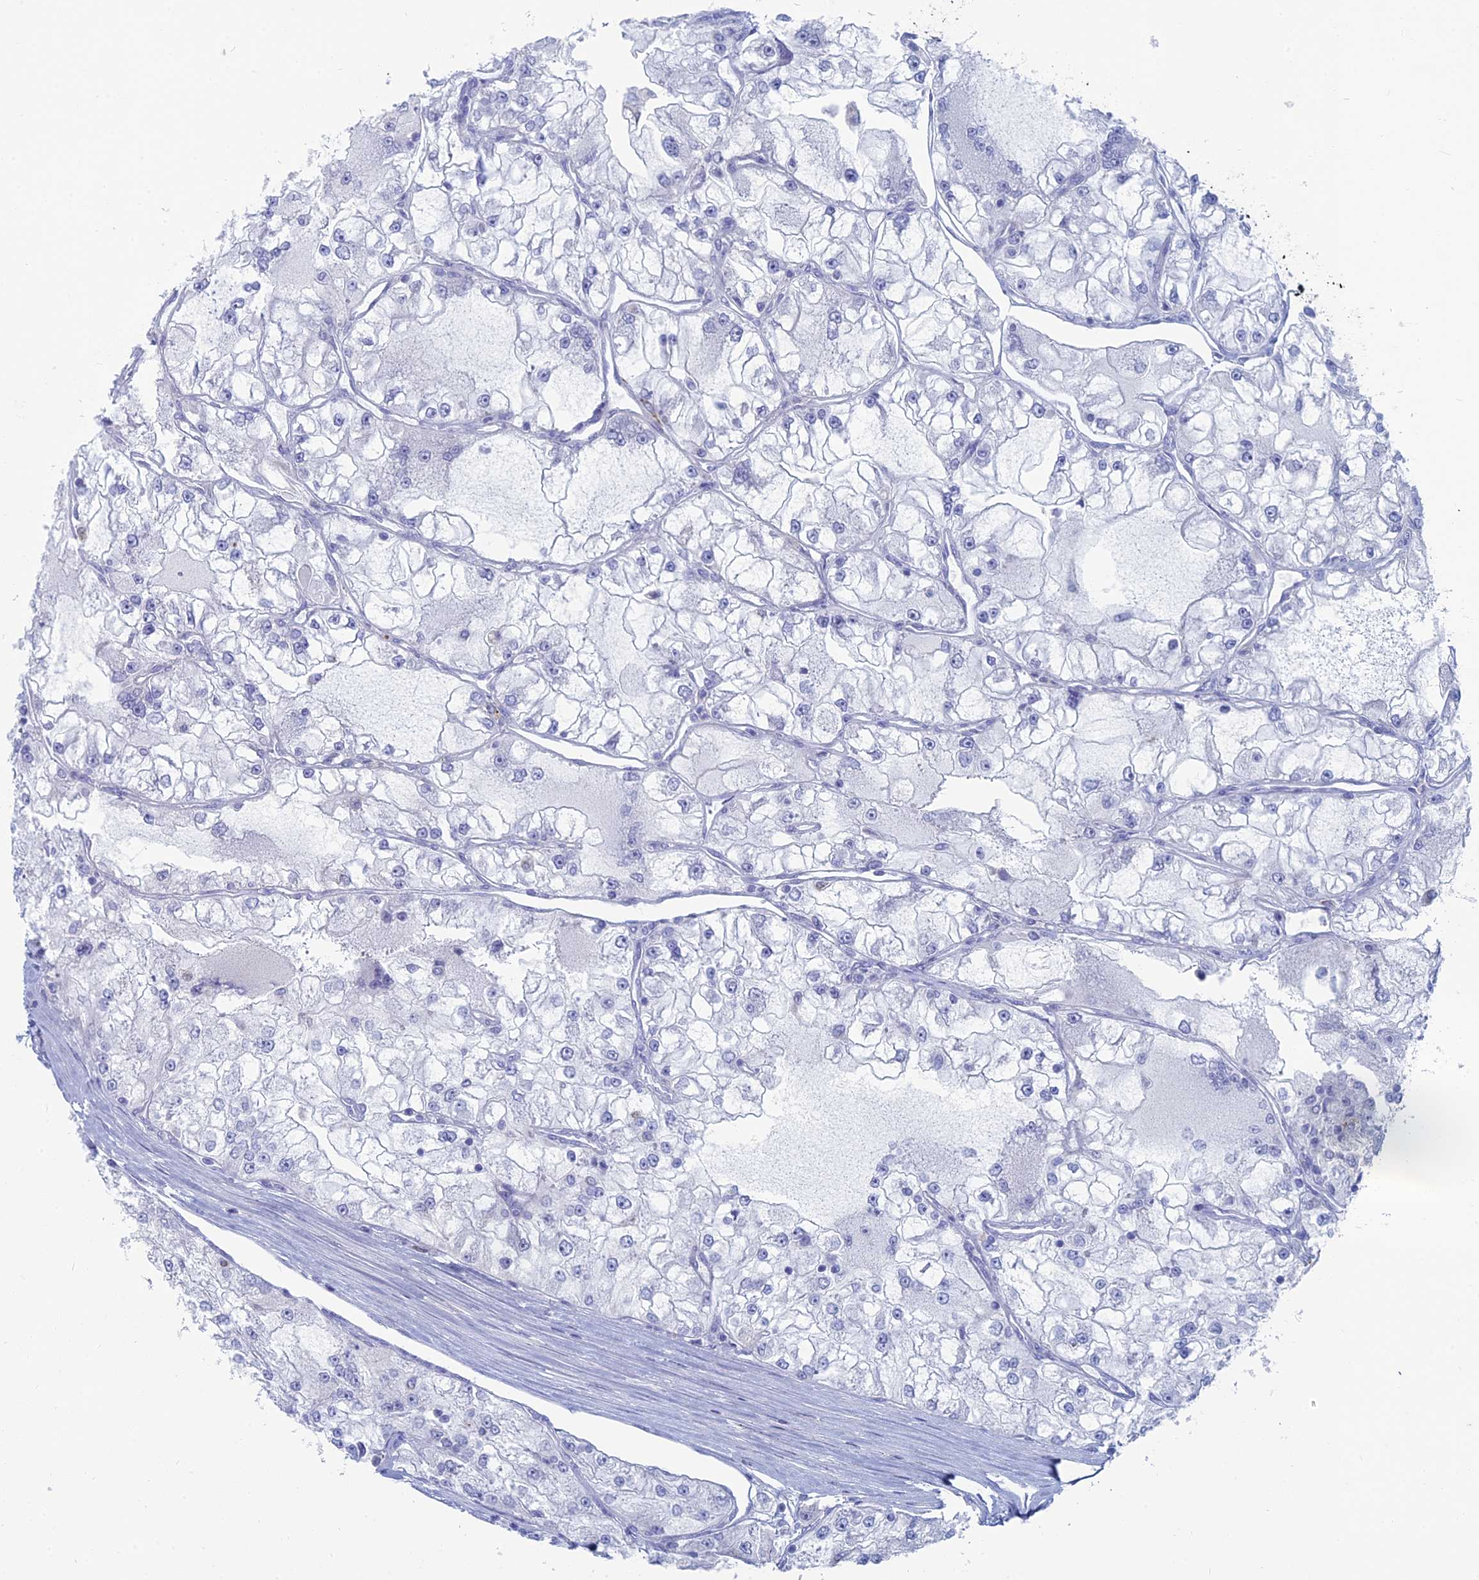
{"staining": {"intensity": "negative", "quantity": "none", "location": "none"}, "tissue": "renal cancer", "cell_type": "Tumor cells", "image_type": "cancer", "snomed": [{"axis": "morphology", "description": "Adenocarcinoma, NOS"}, {"axis": "topography", "description": "Kidney"}], "caption": "The immunohistochemistry image has no significant staining in tumor cells of renal cancer tissue.", "gene": "ALMS1", "patient": {"sex": "female", "age": 72}}